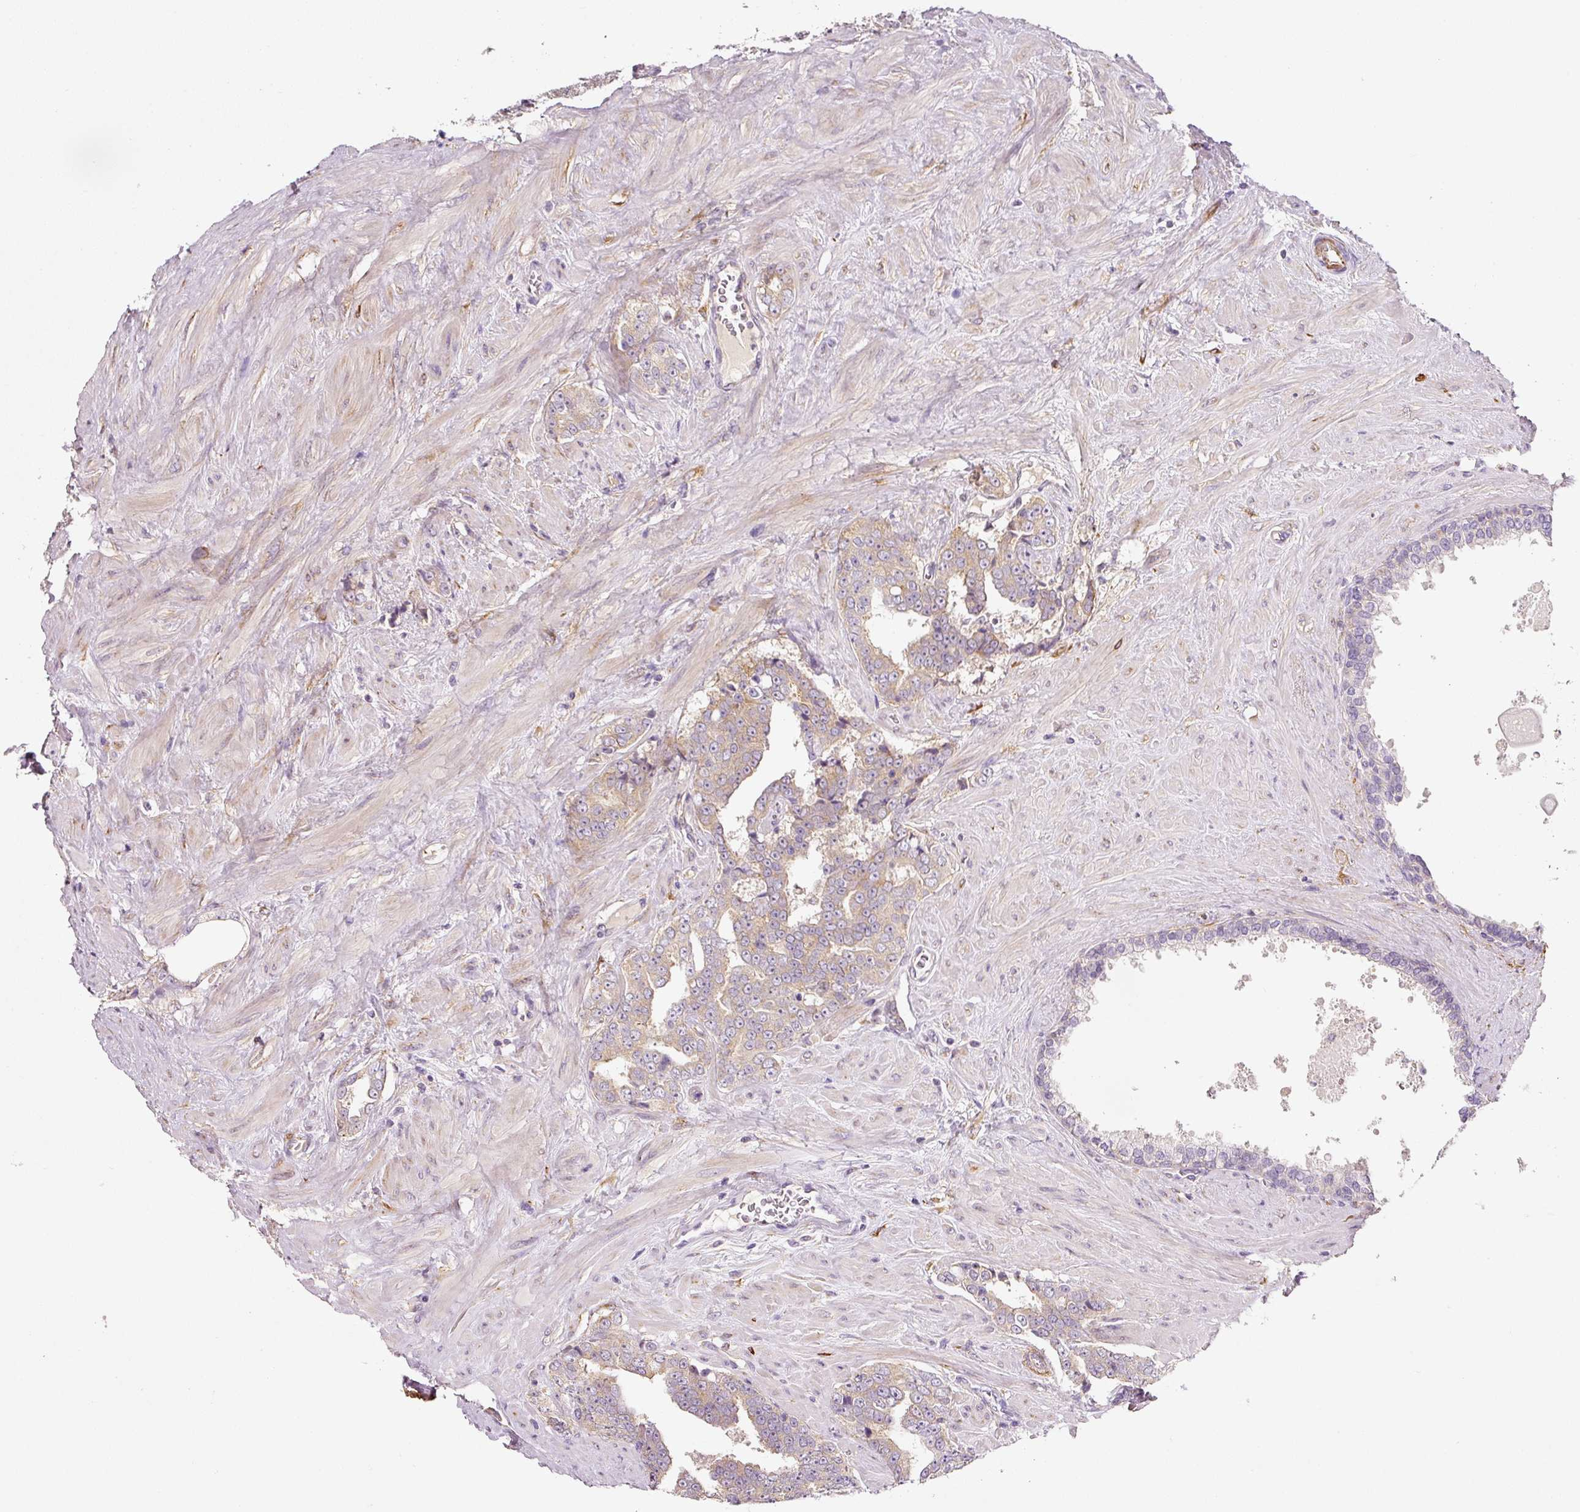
{"staining": {"intensity": "weak", "quantity": "25%-75%", "location": "cytoplasmic/membranous"}, "tissue": "prostate cancer", "cell_type": "Tumor cells", "image_type": "cancer", "snomed": [{"axis": "morphology", "description": "Adenocarcinoma, High grade"}, {"axis": "topography", "description": "Prostate"}], "caption": "The immunohistochemical stain shows weak cytoplasmic/membranous positivity in tumor cells of prostate cancer tissue.", "gene": "RNF167", "patient": {"sex": "male", "age": 67}}